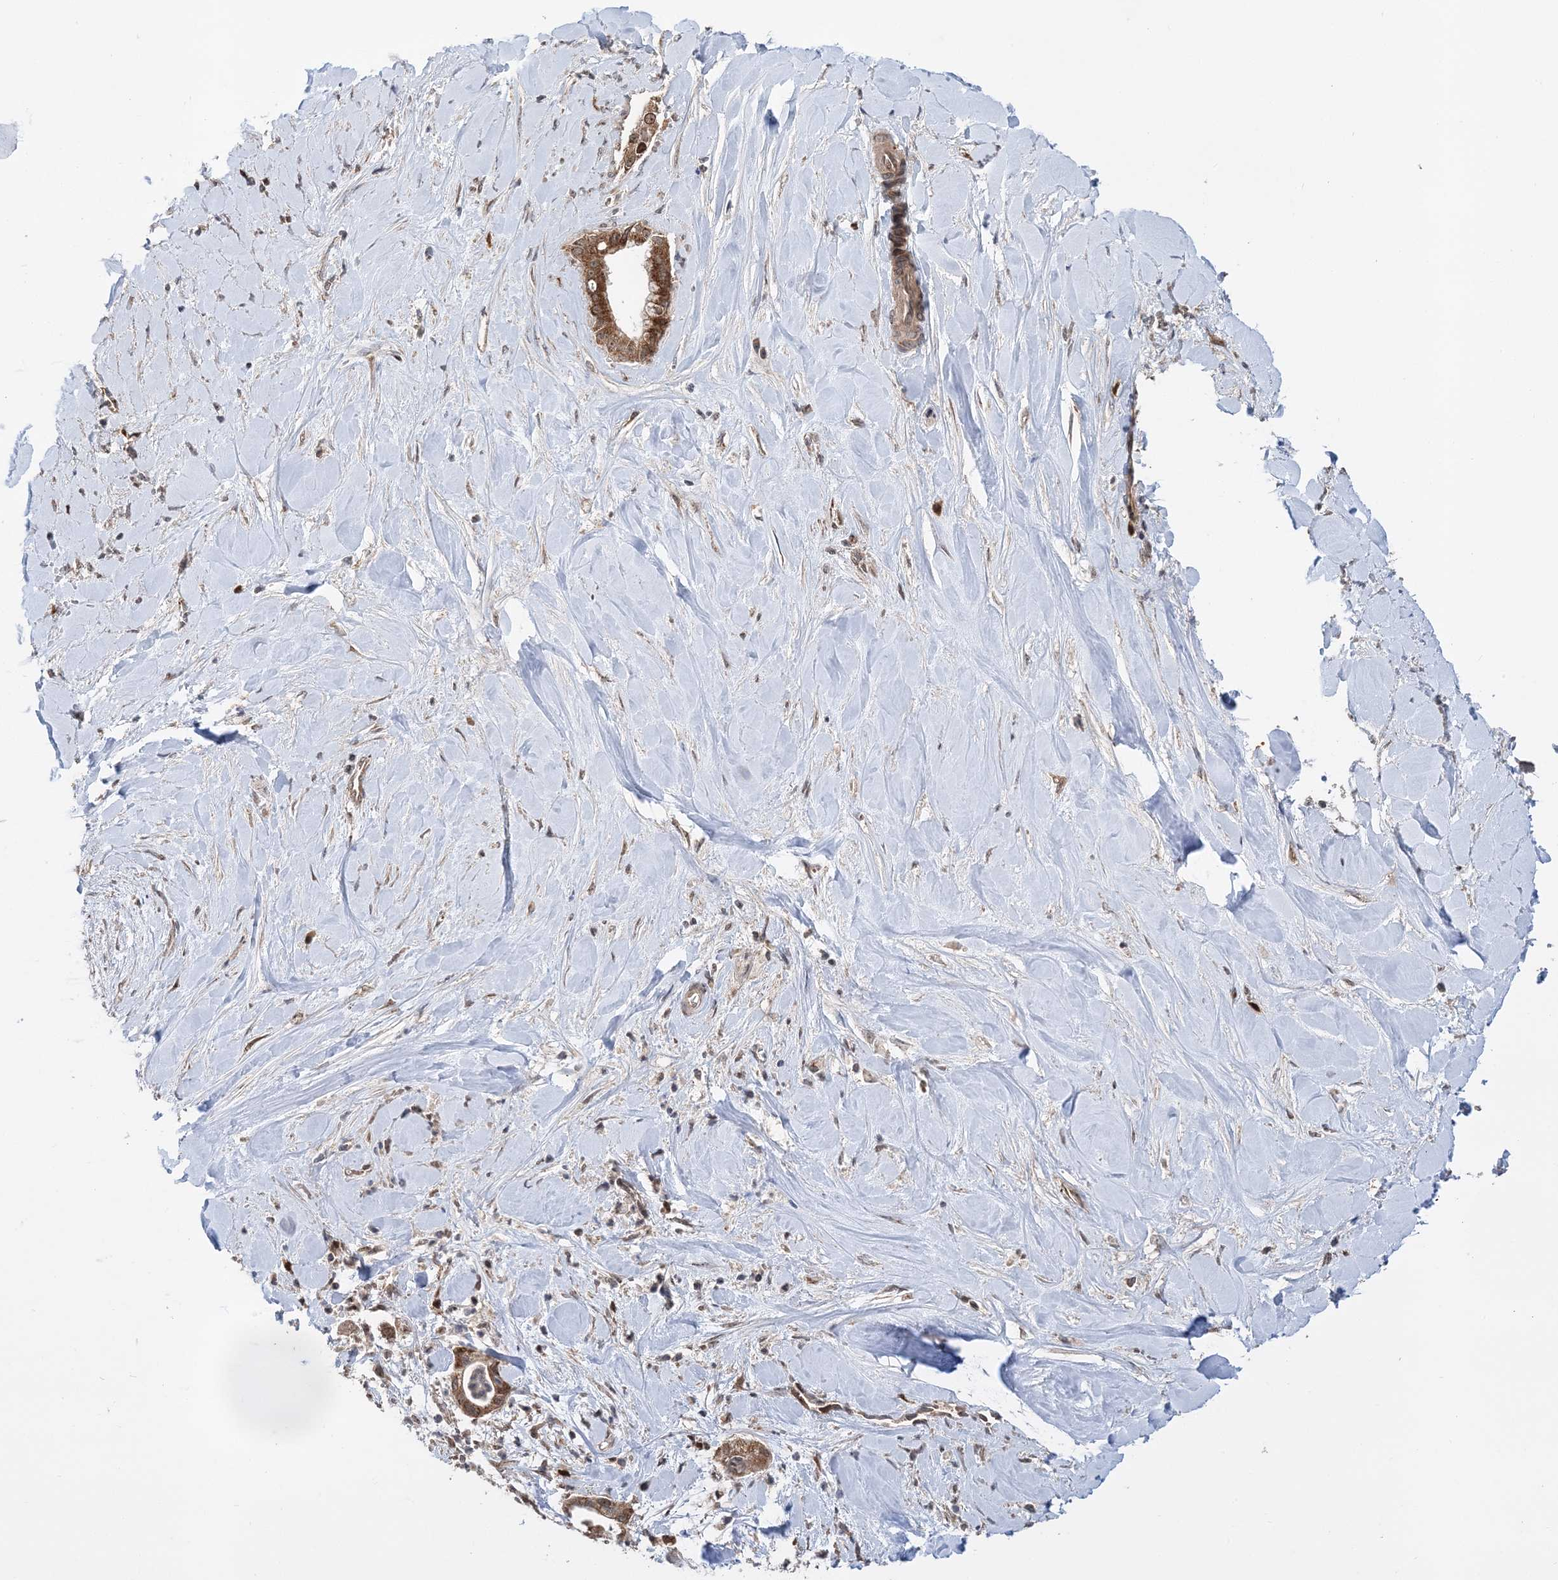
{"staining": {"intensity": "strong", "quantity": ">75%", "location": "cytoplasmic/membranous"}, "tissue": "liver cancer", "cell_type": "Tumor cells", "image_type": "cancer", "snomed": [{"axis": "morphology", "description": "Cholangiocarcinoma"}, {"axis": "topography", "description": "Liver"}], "caption": "Tumor cells show high levels of strong cytoplasmic/membranous expression in about >75% of cells in cholangiocarcinoma (liver). Using DAB (3,3'-diaminobenzidine) (brown) and hematoxylin (blue) stains, captured at high magnification using brightfield microscopy.", "gene": "KIF4A", "patient": {"sex": "female", "age": 54}}